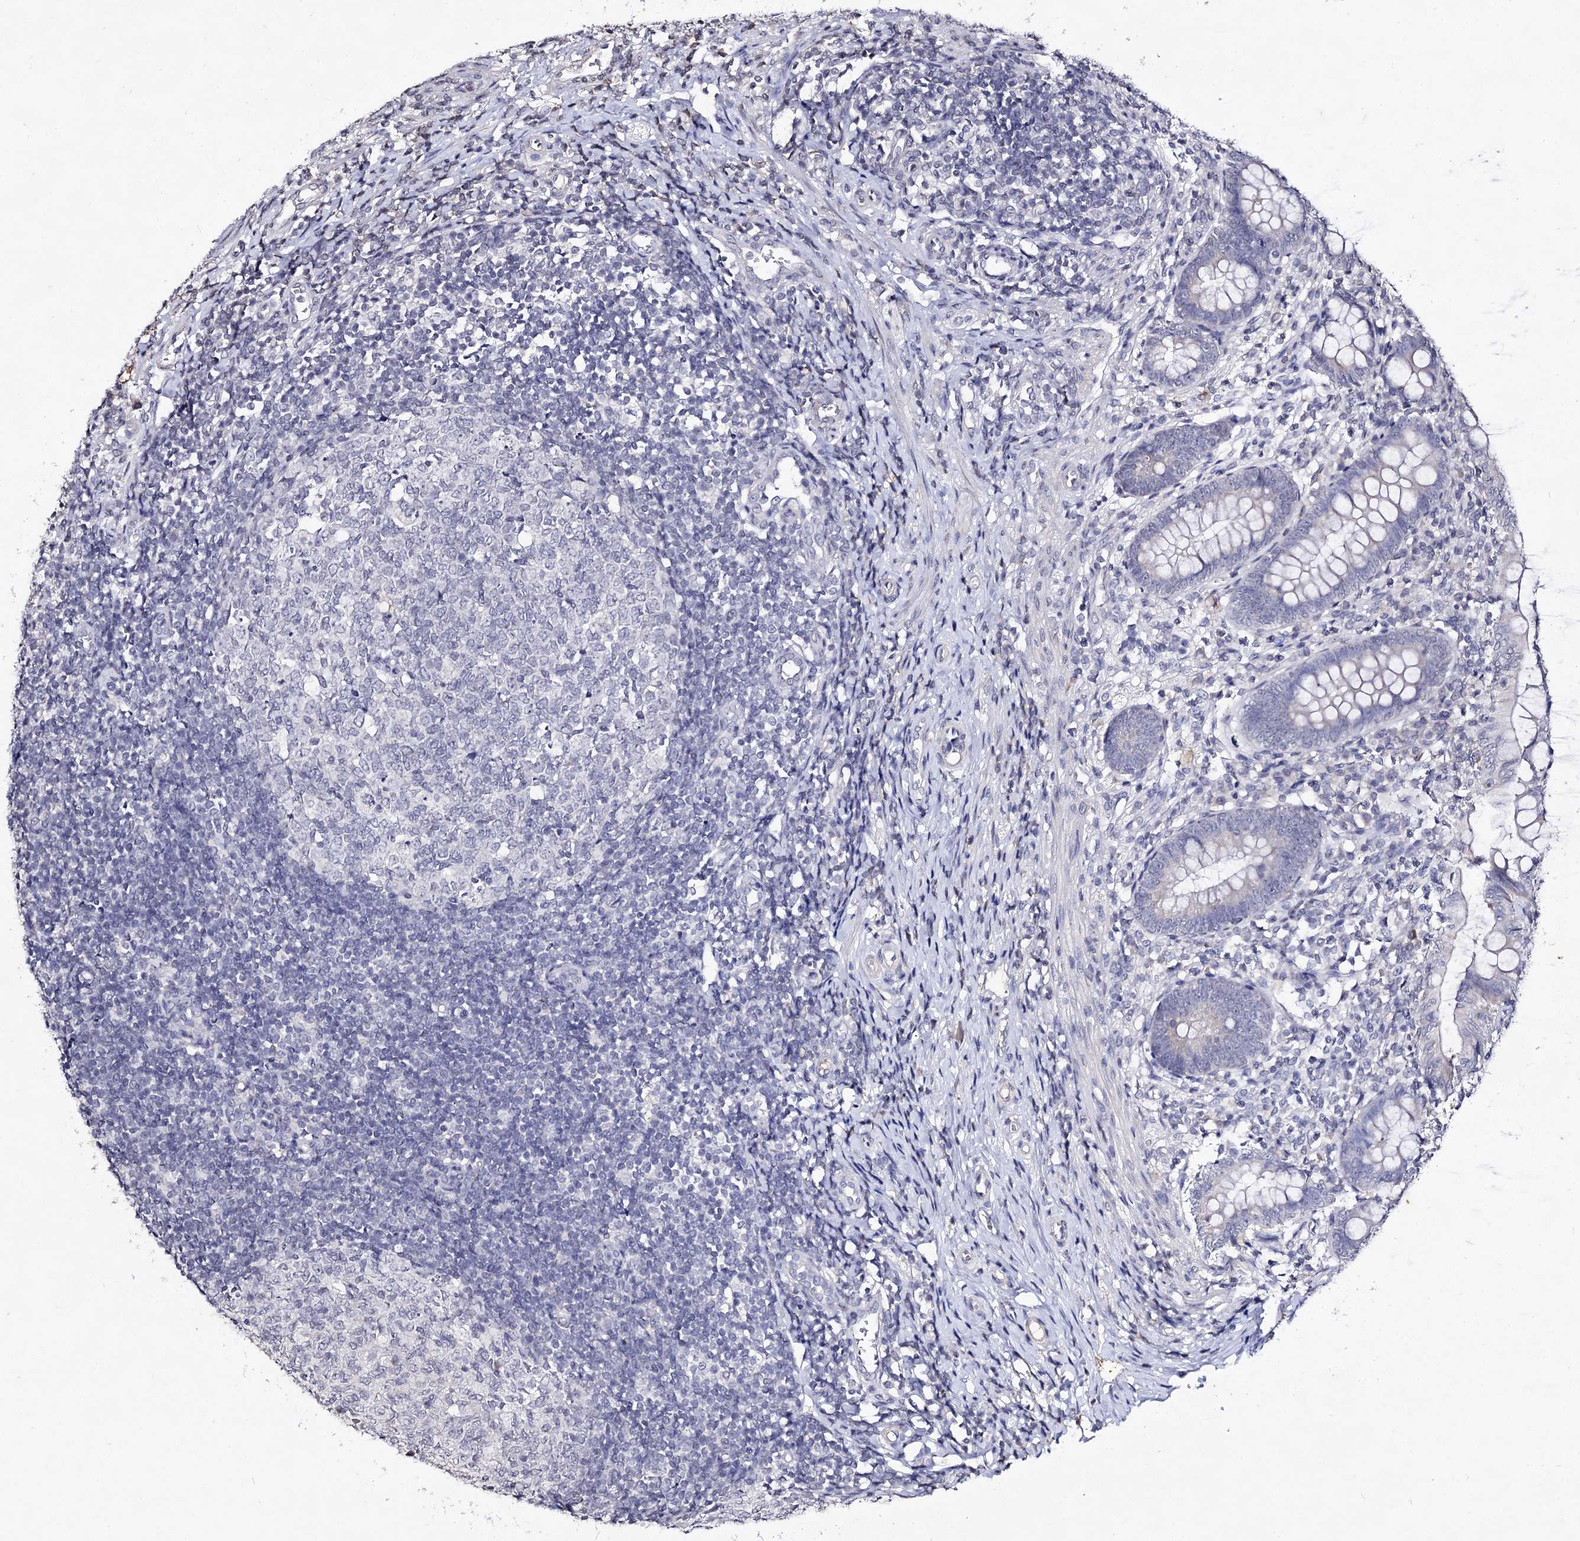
{"staining": {"intensity": "negative", "quantity": "none", "location": "none"}, "tissue": "appendix", "cell_type": "Glandular cells", "image_type": "normal", "snomed": [{"axis": "morphology", "description": "Normal tissue, NOS"}, {"axis": "topography", "description": "Appendix"}], "caption": "A high-resolution photomicrograph shows immunohistochemistry (IHC) staining of normal appendix, which reveals no significant positivity in glandular cells.", "gene": "PLIN1", "patient": {"sex": "male", "age": 14}}